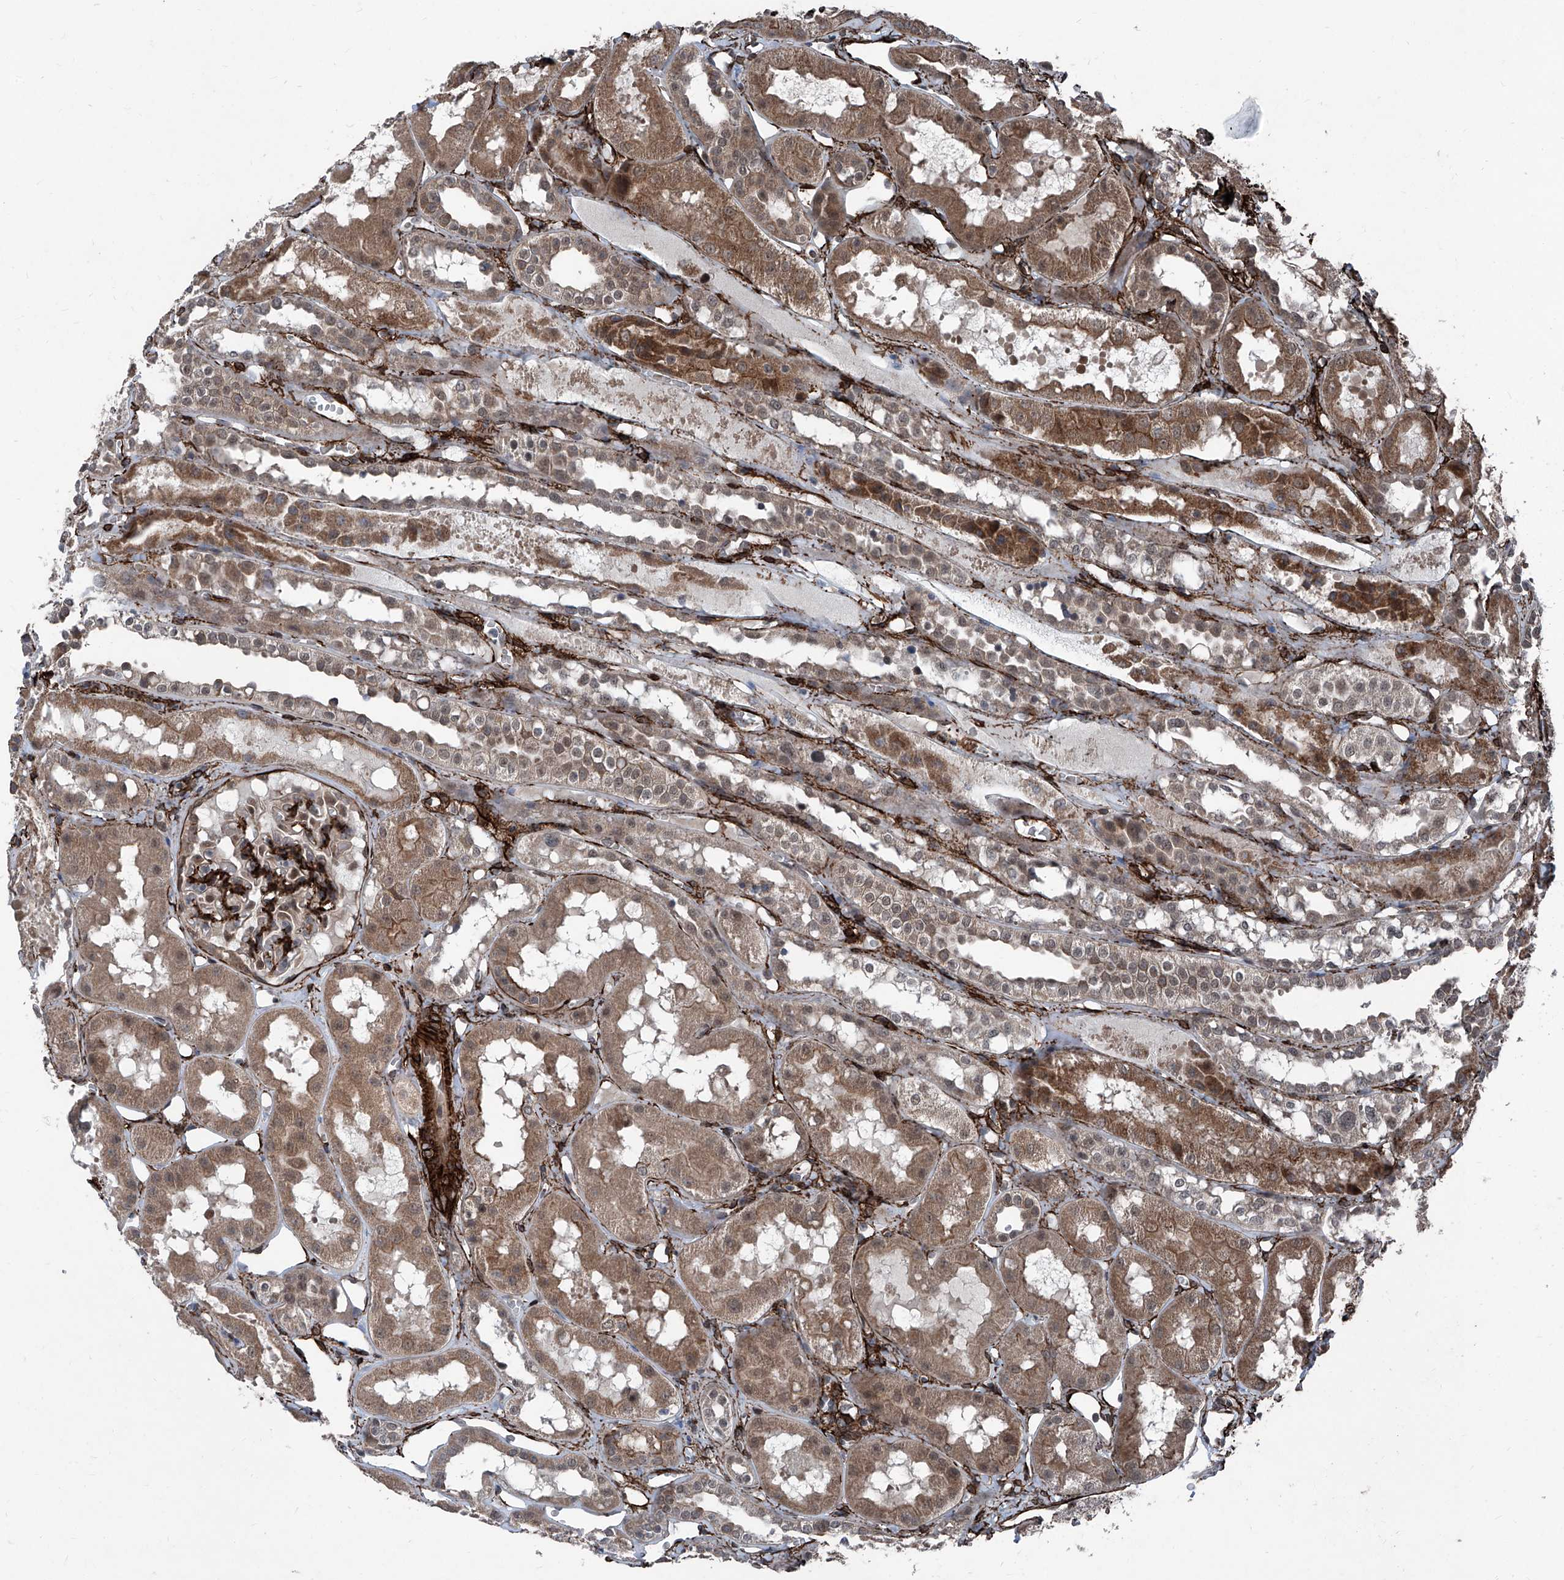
{"staining": {"intensity": "strong", "quantity": "25%-75%", "location": "cytoplasmic/membranous"}, "tissue": "kidney", "cell_type": "Cells in glomeruli", "image_type": "normal", "snomed": [{"axis": "morphology", "description": "Normal tissue, NOS"}, {"axis": "topography", "description": "Kidney"}], "caption": "Strong cytoplasmic/membranous protein positivity is identified in about 25%-75% of cells in glomeruli in kidney. The protein of interest is shown in brown color, while the nuclei are stained blue.", "gene": "COA7", "patient": {"sex": "male", "age": 16}}